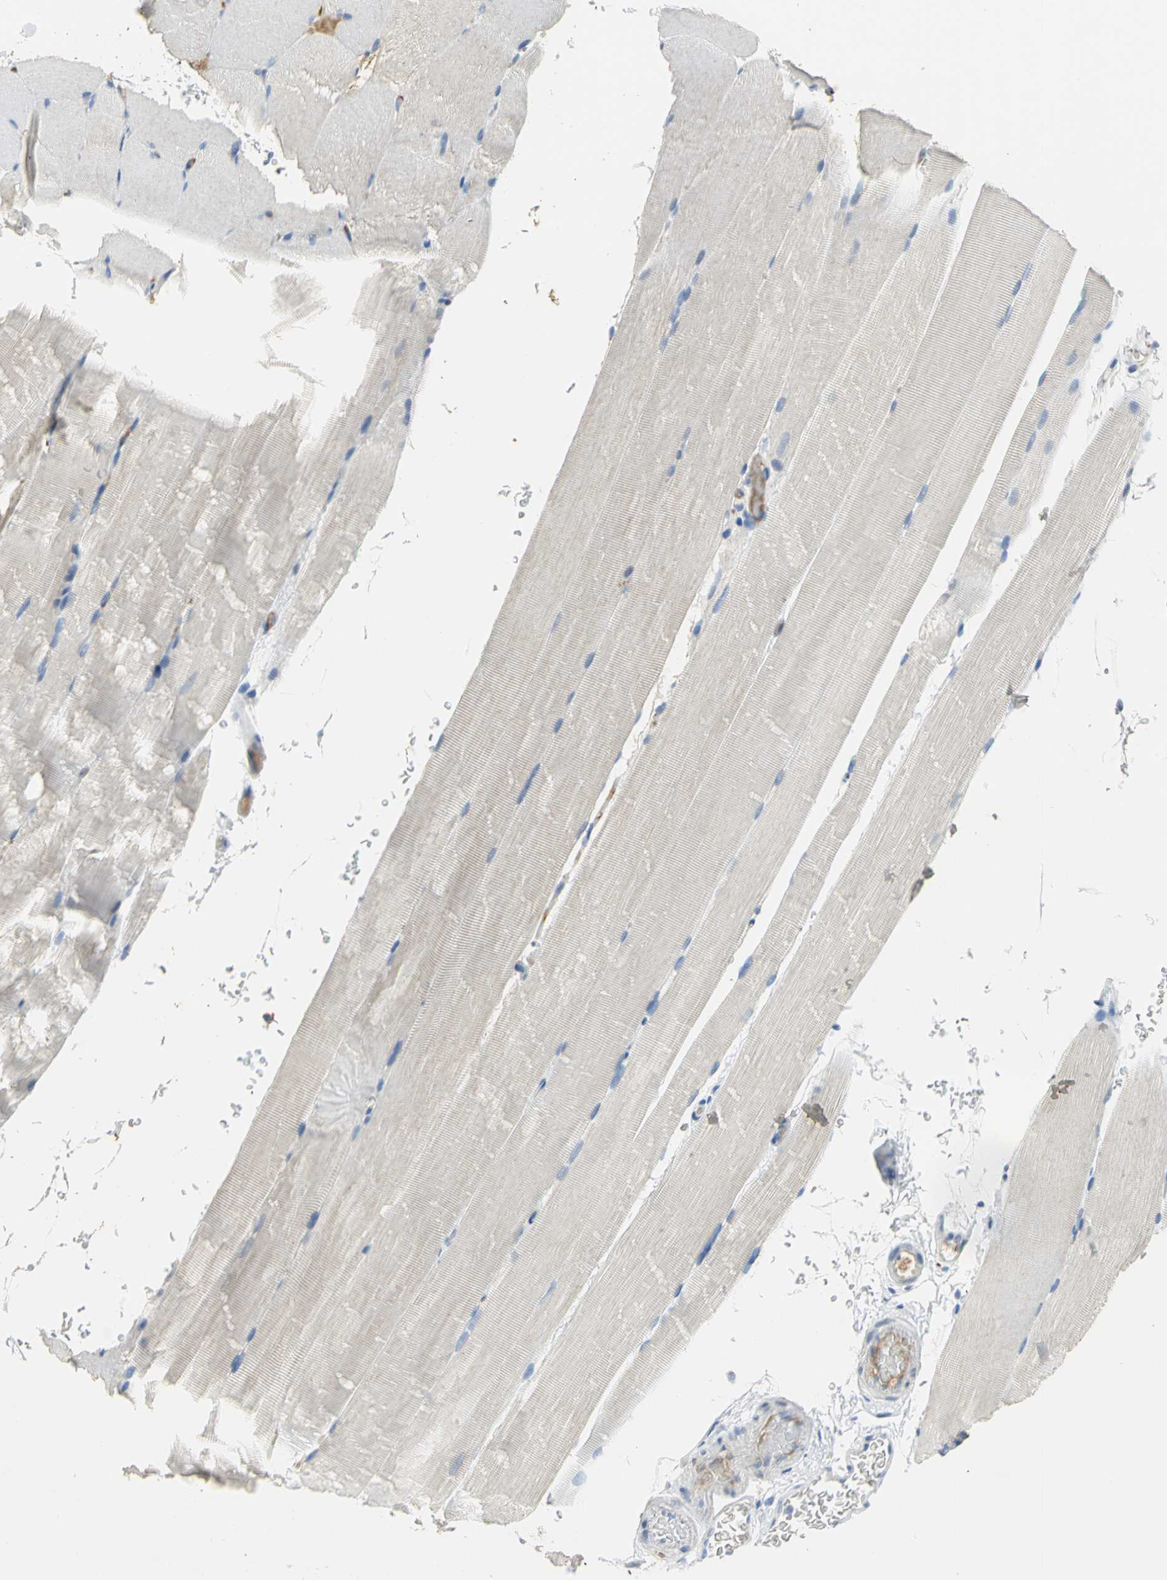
{"staining": {"intensity": "weak", "quantity": "25%-75%", "location": "cytoplasmic/membranous"}, "tissue": "skeletal muscle", "cell_type": "Myocytes", "image_type": "normal", "snomed": [{"axis": "morphology", "description": "Normal tissue, NOS"}, {"axis": "topography", "description": "Skeletal muscle"}, {"axis": "topography", "description": "Parathyroid gland"}], "caption": "A high-resolution micrograph shows immunohistochemistry staining of unremarkable skeletal muscle, which reveals weak cytoplasmic/membranous staining in about 25%-75% of myocytes. The protein is stained brown, and the nuclei are stained in blue (DAB IHC with brightfield microscopy, high magnification).", "gene": "GYG2", "patient": {"sex": "female", "age": 37}}